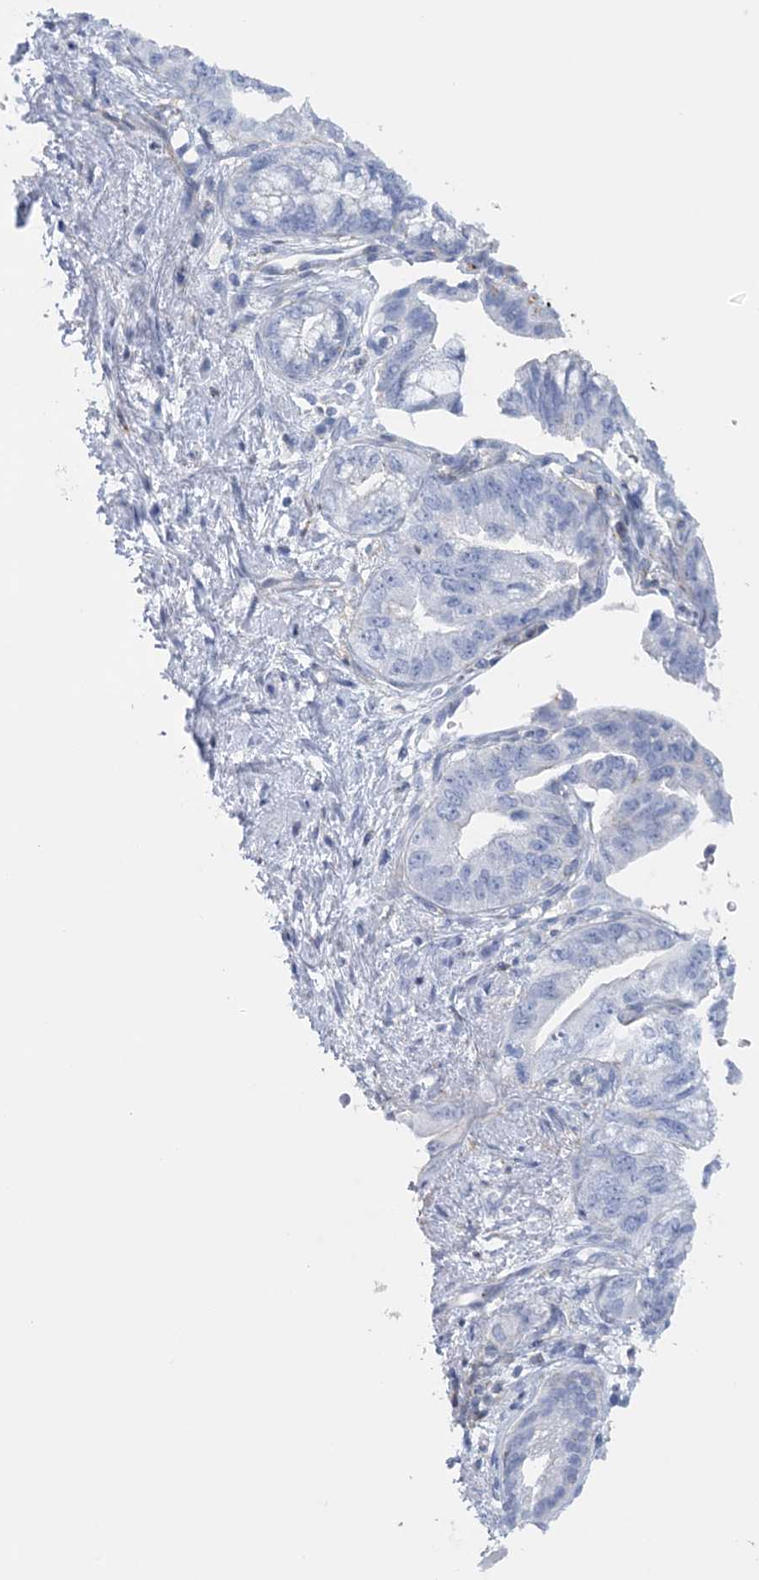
{"staining": {"intensity": "negative", "quantity": "none", "location": "none"}, "tissue": "pancreatic cancer", "cell_type": "Tumor cells", "image_type": "cancer", "snomed": [{"axis": "morphology", "description": "Adenocarcinoma, NOS"}, {"axis": "topography", "description": "Pancreas"}], "caption": "This is an immunohistochemistry (IHC) photomicrograph of human adenocarcinoma (pancreatic). There is no expression in tumor cells.", "gene": "C11orf21", "patient": {"sex": "female", "age": 73}}